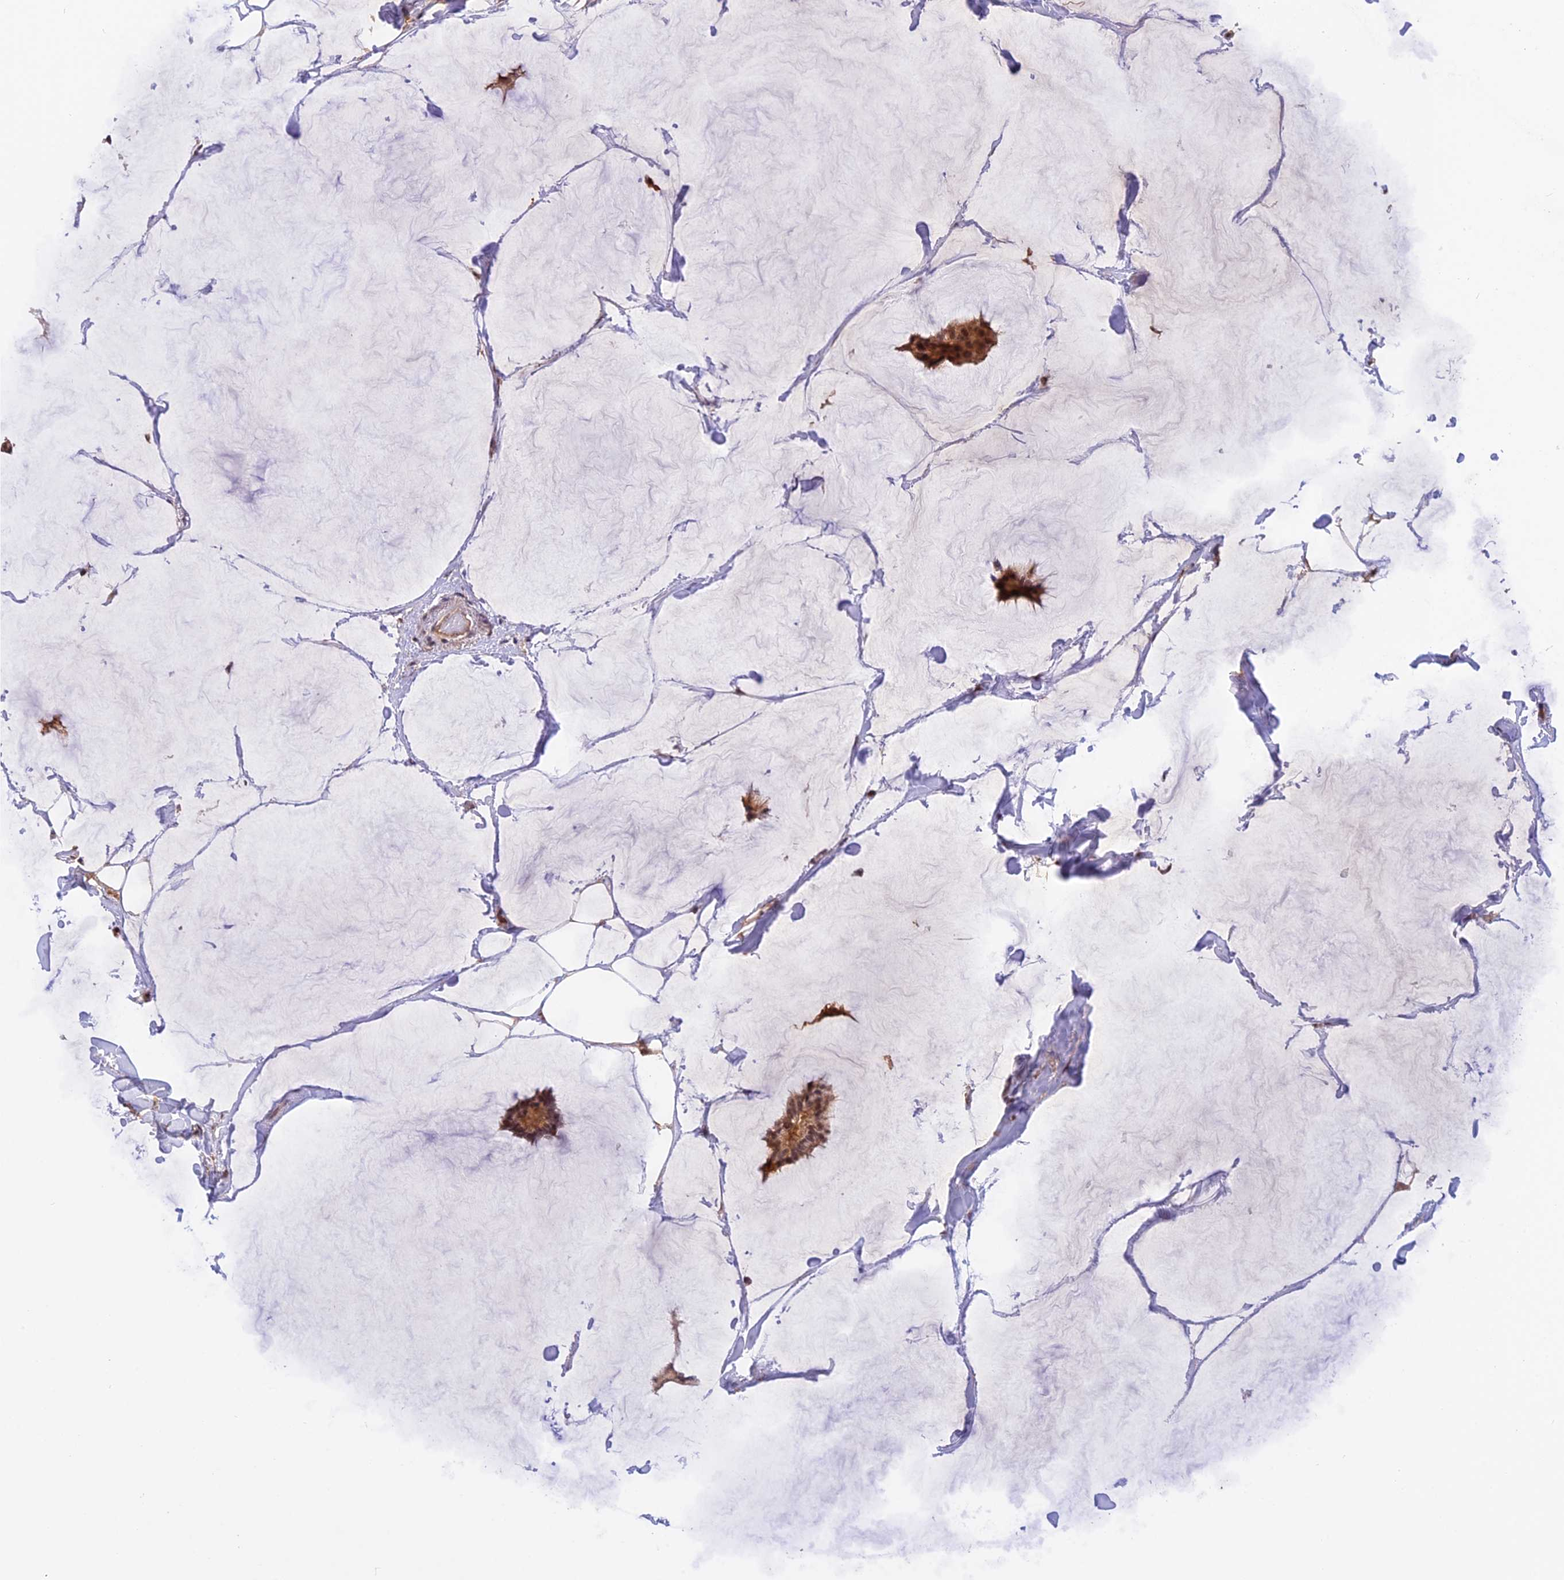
{"staining": {"intensity": "moderate", "quantity": ">75%", "location": "cytoplasmic/membranous,nuclear"}, "tissue": "breast cancer", "cell_type": "Tumor cells", "image_type": "cancer", "snomed": [{"axis": "morphology", "description": "Duct carcinoma"}, {"axis": "topography", "description": "Breast"}], "caption": "Immunohistochemistry (IHC) image of neoplastic tissue: breast cancer (intraductal carcinoma) stained using IHC demonstrates medium levels of moderate protein expression localized specifically in the cytoplasmic/membranous and nuclear of tumor cells, appearing as a cytoplasmic/membranous and nuclear brown color.", "gene": "MNS1", "patient": {"sex": "female", "age": 93}}